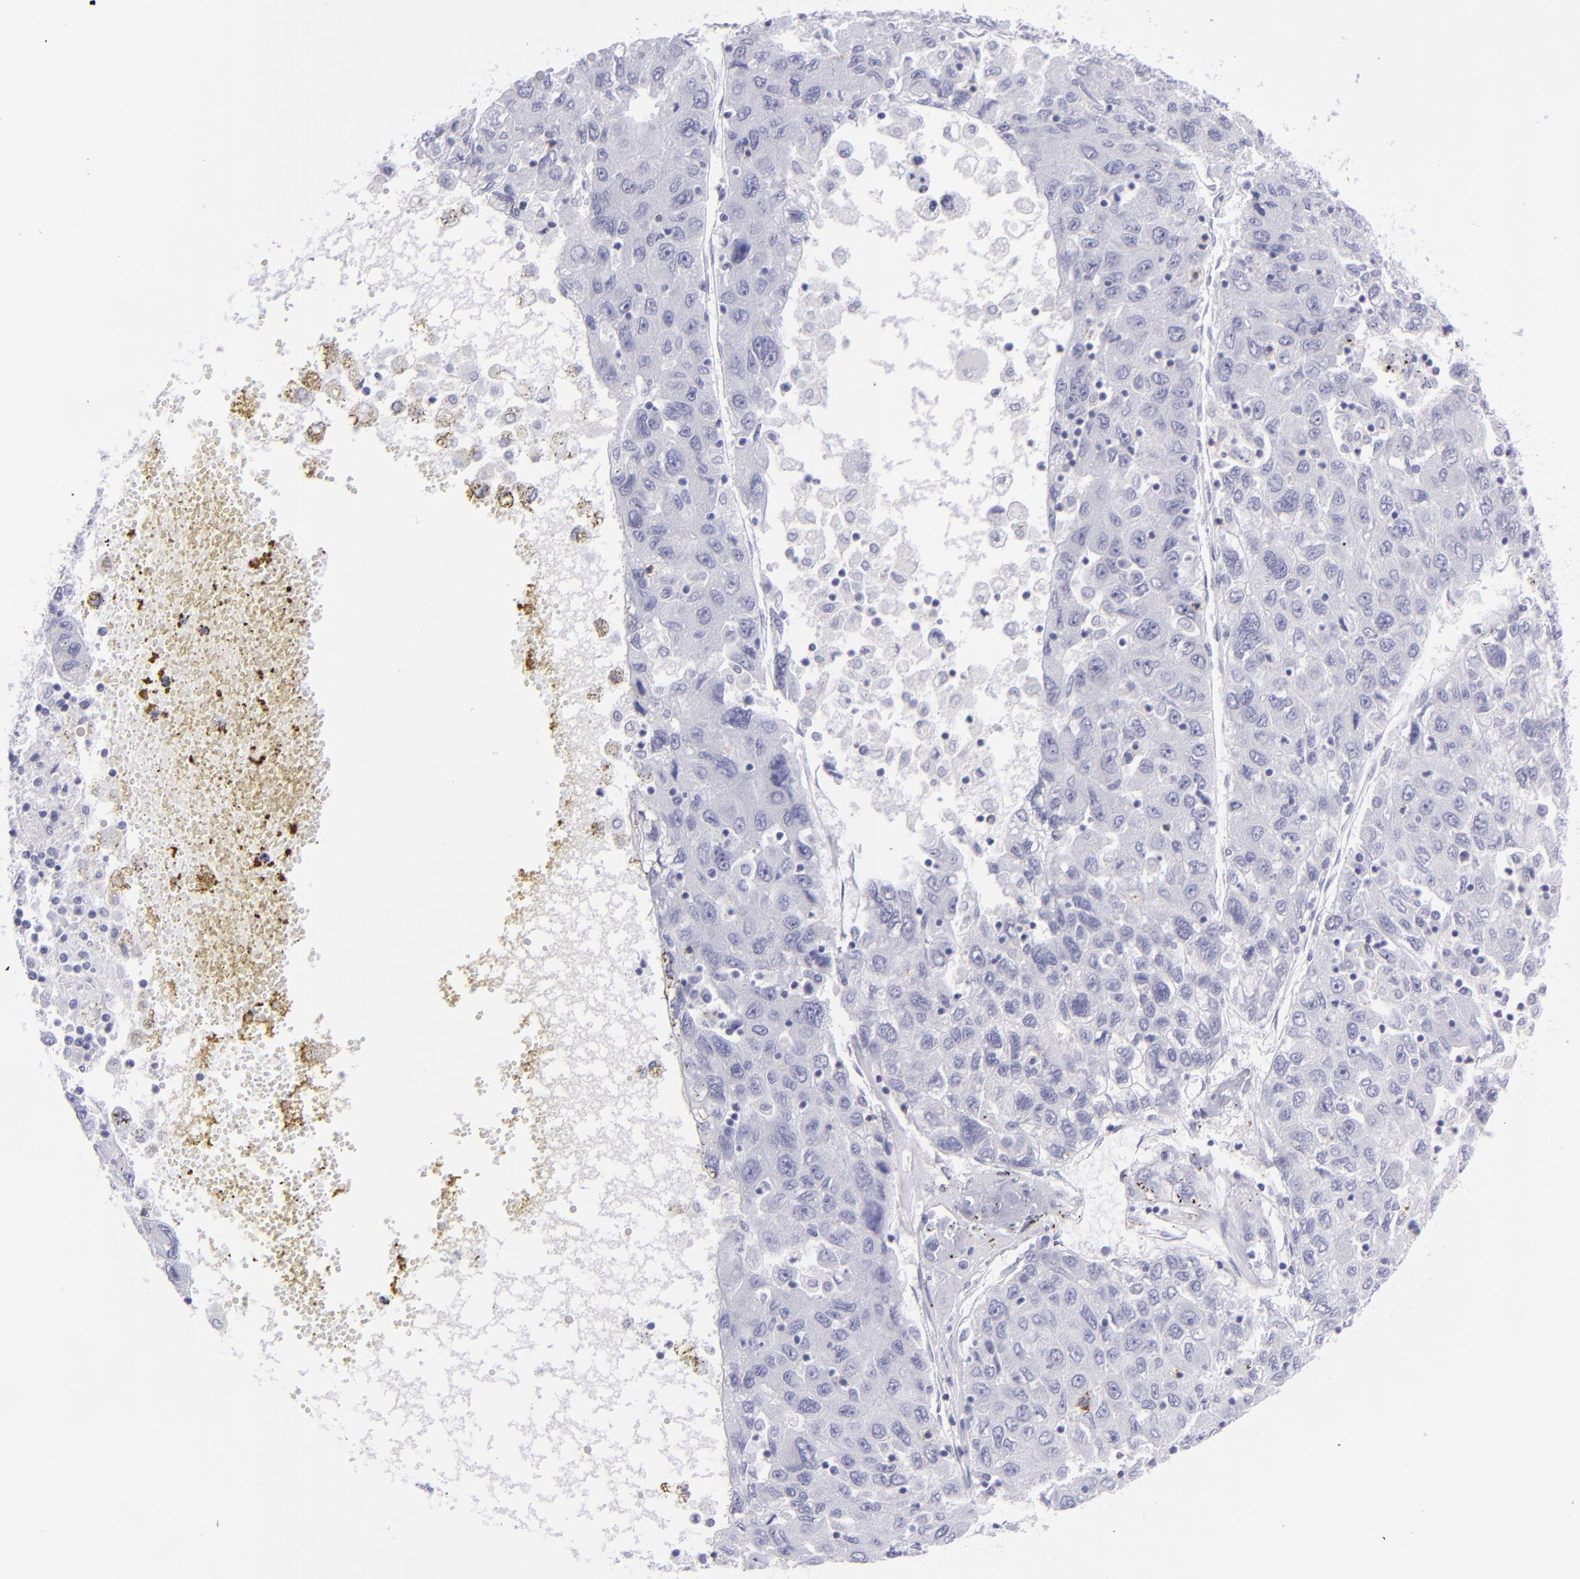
{"staining": {"intensity": "negative", "quantity": "none", "location": "none"}, "tissue": "liver cancer", "cell_type": "Tumor cells", "image_type": "cancer", "snomed": [{"axis": "morphology", "description": "Carcinoma, Hepatocellular, NOS"}, {"axis": "topography", "description": "Liver"}], "caption": "Tumor cells show no significant protein staining in liver cancer.", "gene": "SELPLG", "patient": {"sex": "male", "age": 49}}